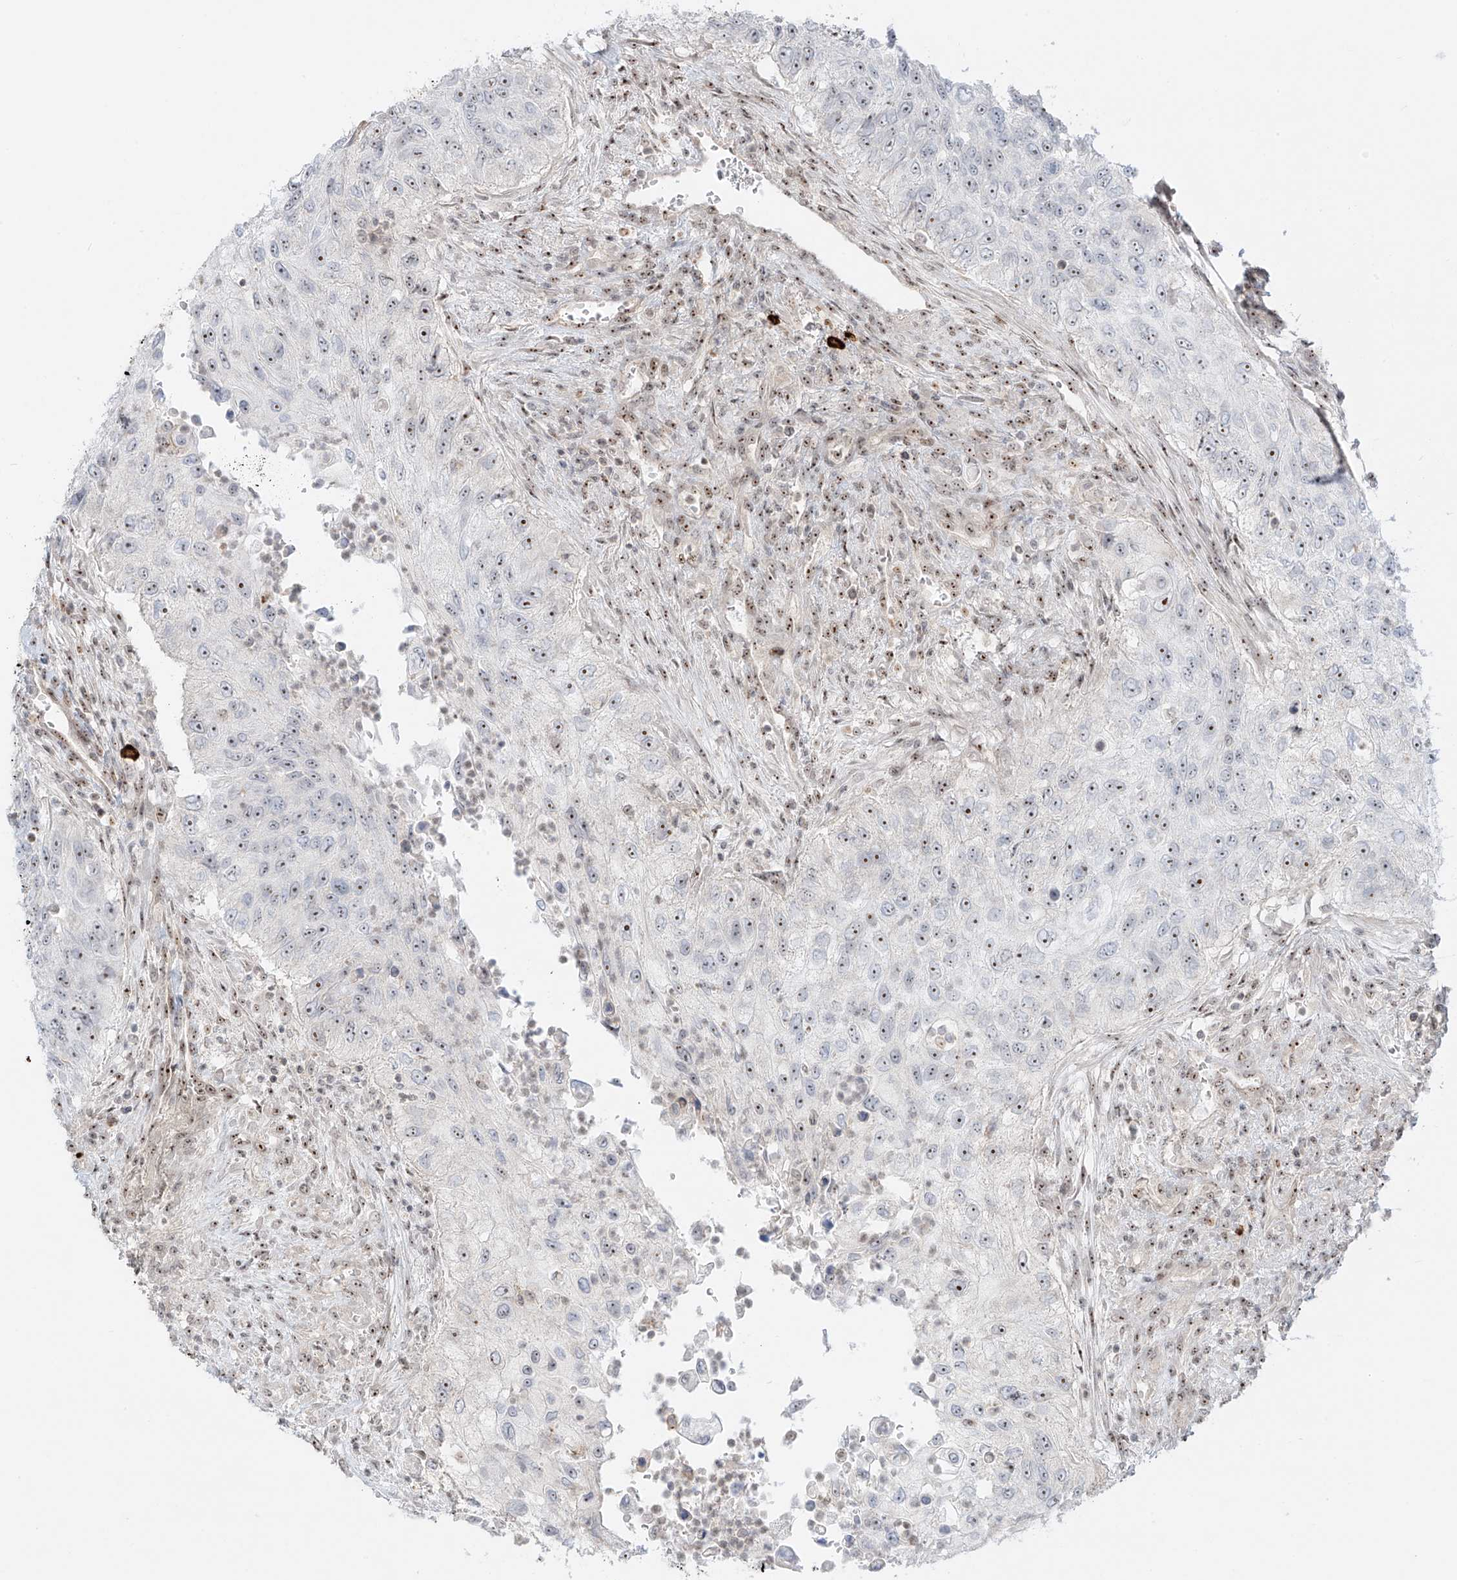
{"staining": {"intensity": "weak", "quantity": "<25%", "location": "nuclear"}, "tissue": "urothelial cancer", "cell_type": "Tumor cells", "image_type": "cancer", "snomed": [{"axis": "morphology", "description": "Urothelial carcinoma, High grade"}, {"axis": "topography", "description": "Urinary bladder"}], "caption": "There is no significant staining in tumor cells of urothelial cancer.", "gene": "ZNF512", "patient": {"sex": "female", "age": 60}}